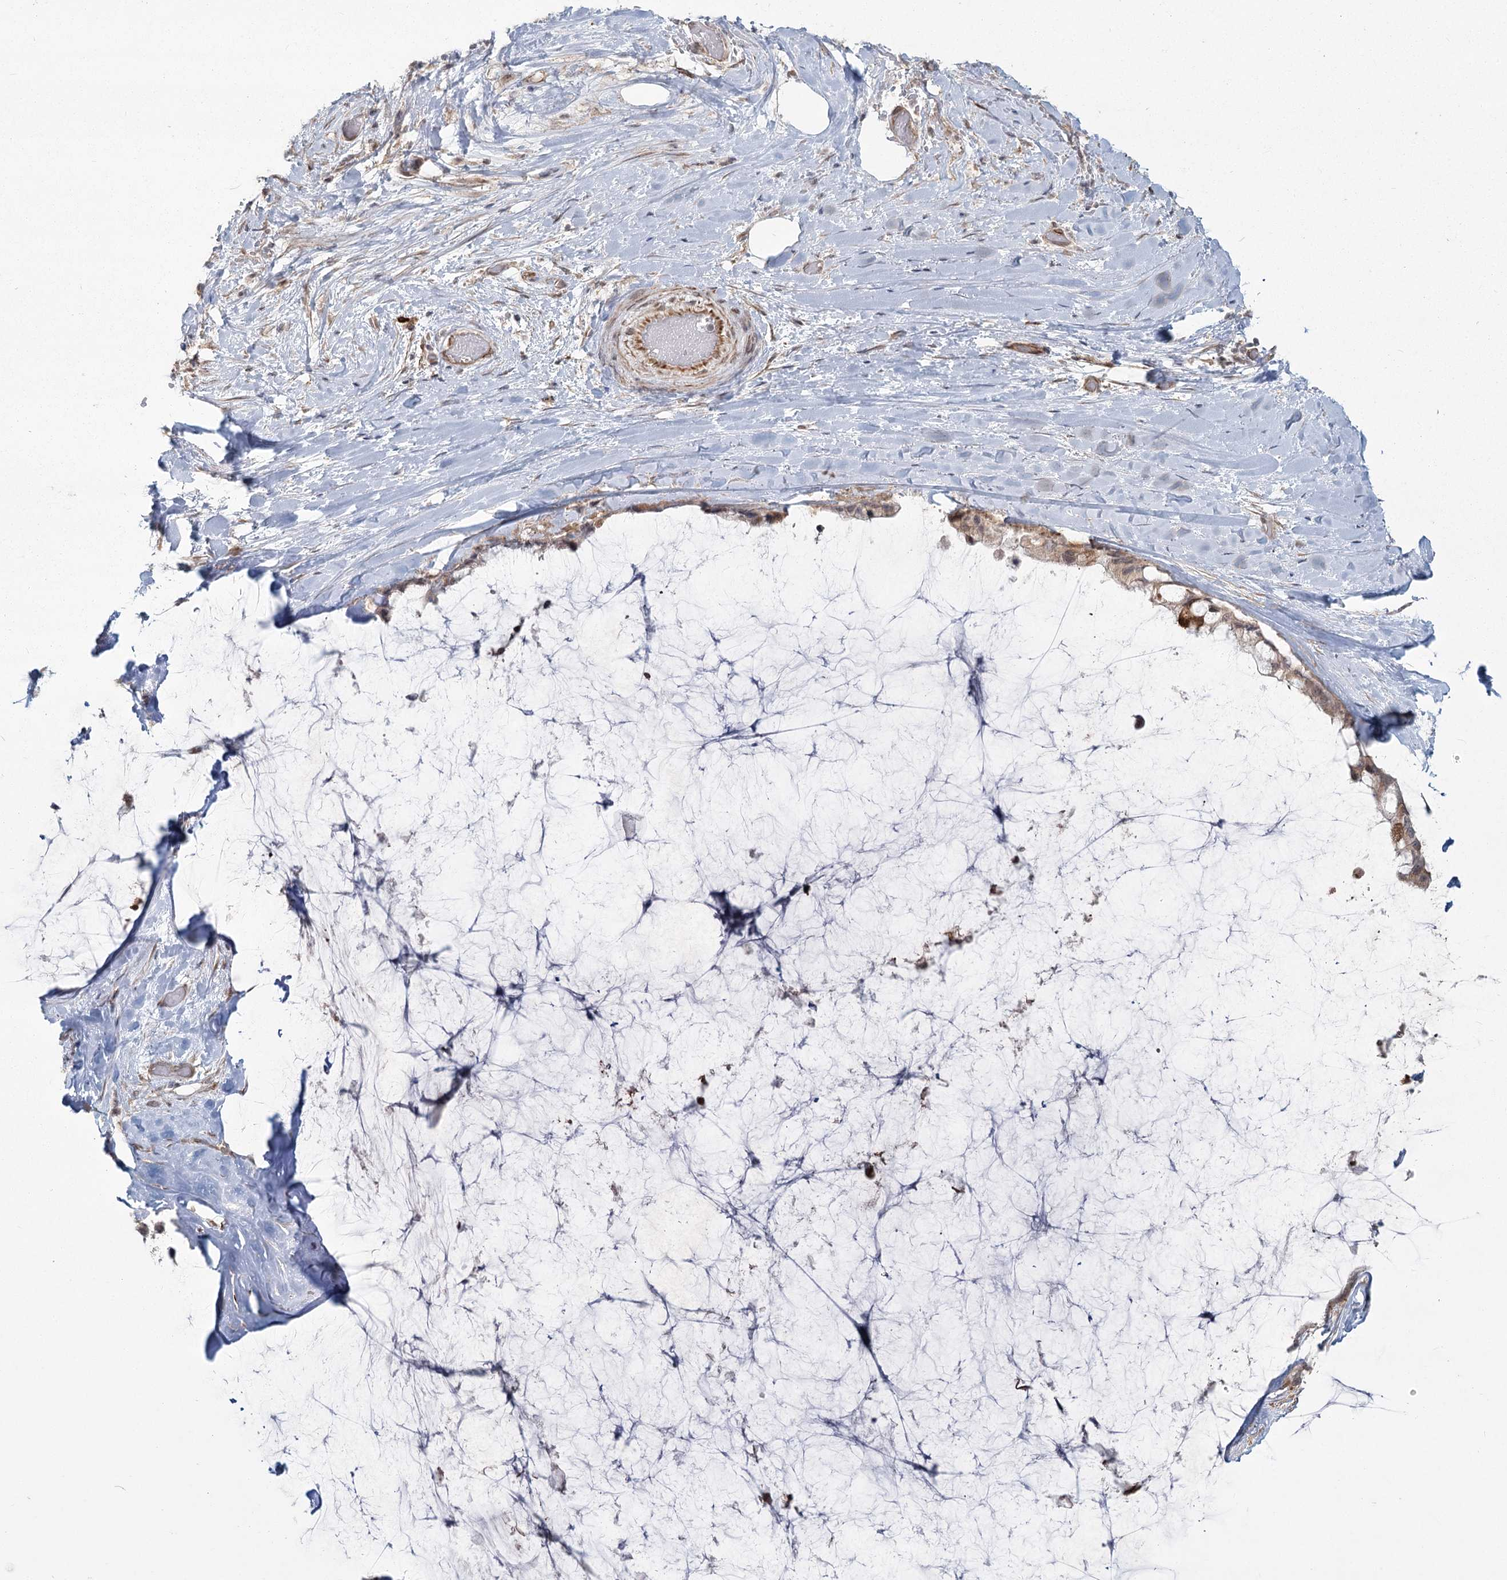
{"staining": {"intensity": "weak", "quantity": "25%-75%", "location": "cytoplasmic/membranous"}, "tissue": "ovarian cancer", "cell_type": "Tumor cells", "image_type": "cancer", "snomed": [{"axis": "morphology", "description": "Cystadenocarcinoma, mucinous, NOS"}, {"axis": "topography", "description": "Ovary"}], "caption": "A brown stain shows weak cytoplasmic/membranous staining of a protein in ovarian cancer (mucinous cystadenocarcinoma) tumor cells. (DAB (3,3'-diaminobenzidine) IHC with brightfield microscopy, high magnification).", "gene": "AP2M1", "patient": {"sex": "female", "age": 39}}